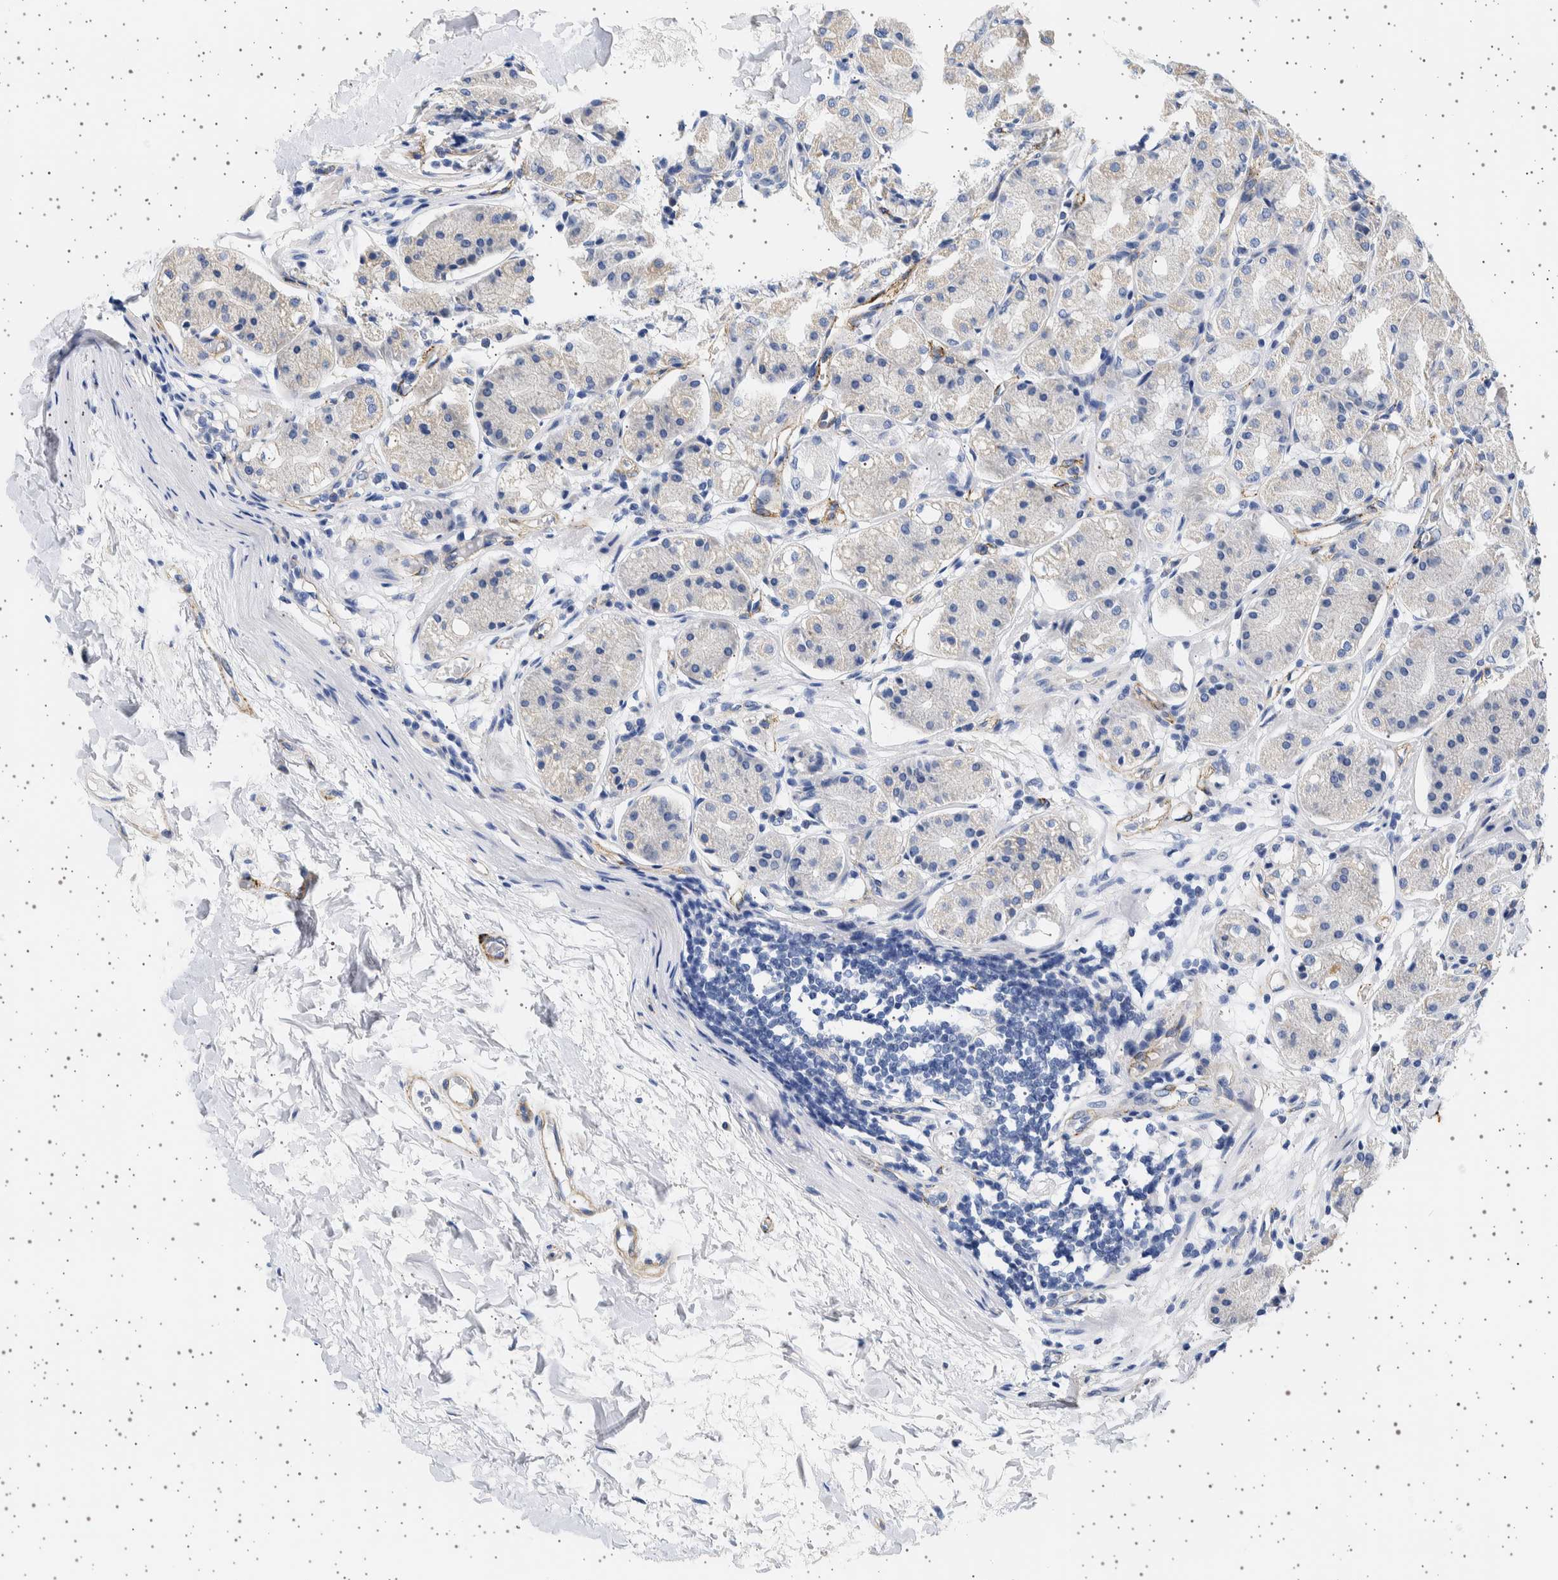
{"staining": {"intensity": "weak", "quantity": "<25%", "location": "cytoplasmic/membranous"}, "tissue": "stomach", "cell_type": "Glandular cells", "image_type": "normal", "snomed": [{"axis": "morphology", "description": "Normal tissue, NOS"}, {"axis": "topography", "description": "Stomach"}, {"axis": "topography", "description": "Stomach, lower"}], "caption": "IHC micrograph of normal stomach: human stomach stained with DAB (3,3'-diaminobenzidine) reveals no significant protein staining in glandular cells.", "gene": "SEPTIN4", "patient": {"sex": "female", "age": 56}}